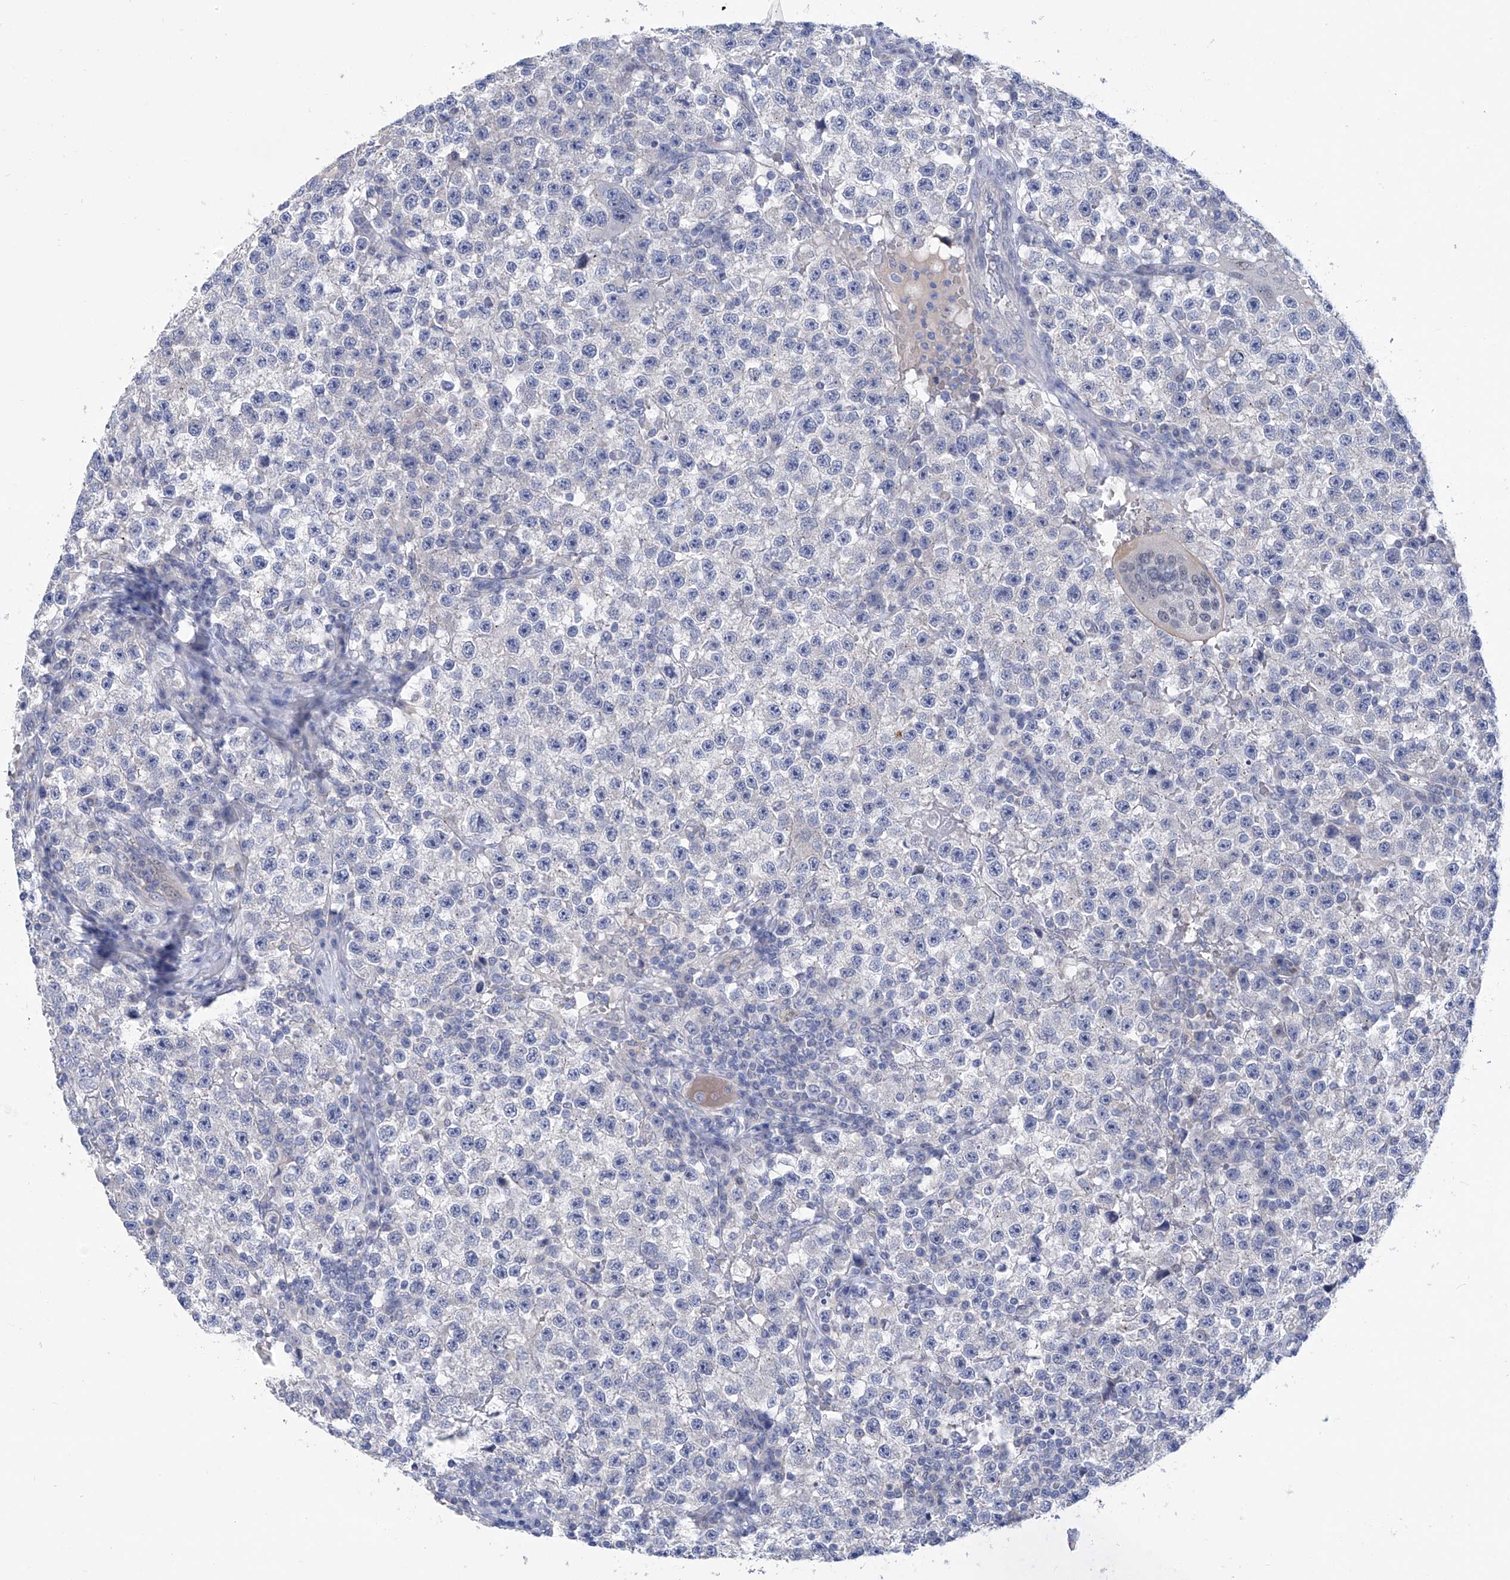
{"staining": {"intensity": "negative", "quantity": "none", "location": "none"}, "tissue": "testis cancer", "cell_type": "Tumor cells", "image_type": "cancer", "snomed": [{"axis": "morphology", "description": "Seminoma, NOS"}, {"axis": "topography", "description": "Testis"}], "caption": "Photomicrograph shows no protein positivity in tumor cells of testis cancer tissue. (Brightfield microscopy of DAB immunohistochemistry at high magnification).", "gene": "PHF20", "patient": {"sex": "male", "age": 22}}